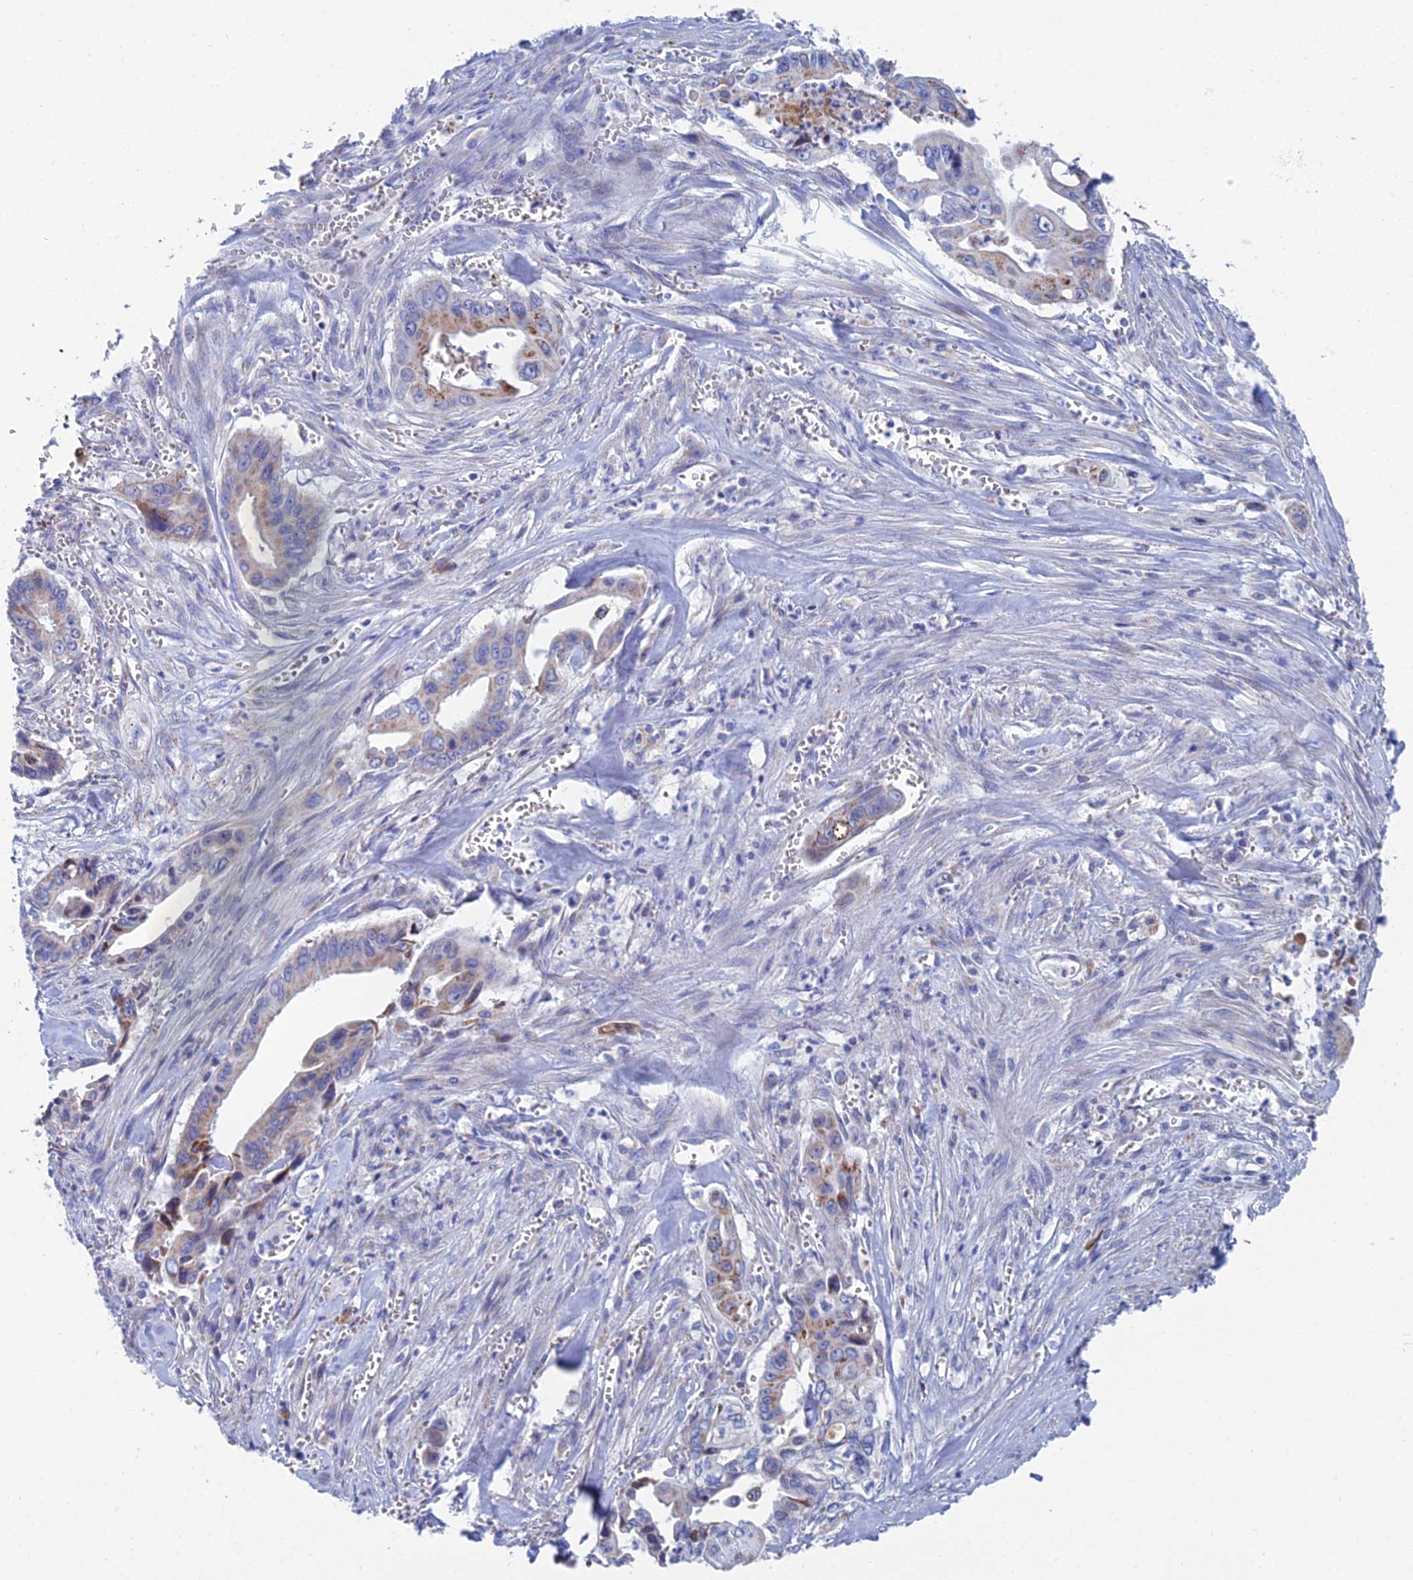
{"staining": {"intensity": "moderate", "quantity": "<25%", "location": "cytoplasmic/membranous"}, "tissue": "pancreatic cancer", "cell_type": "Tumor cells", "image_type": "cancer", "snomed": [{"axis": "morphology", "description": "Adenocarcinoma, NOS"}, {"axis": "topography", "description": "Pancreas"}], "caption": "Pancreatic adenocarcinoma stained for a protein demonstrates moderate cytoplasmic/membranous positivity in tumor cells.", "gene": "CFAP210", "patient": {"sex": "male", "age": 59}}